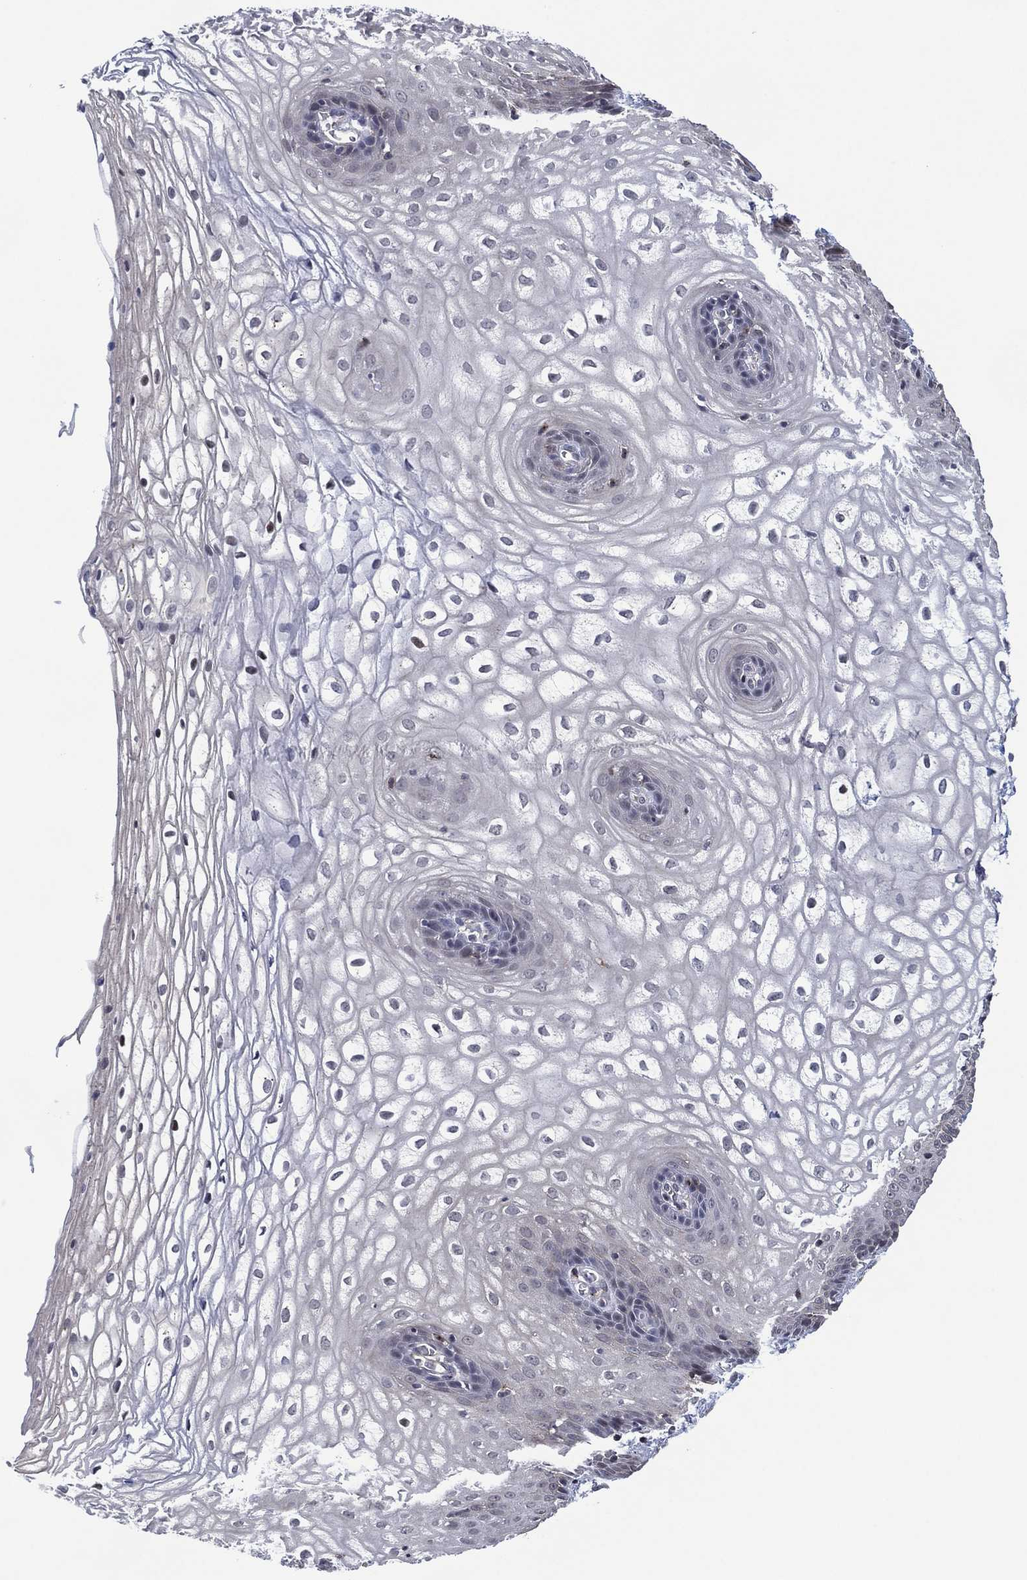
{"staining": {"intensity": "weak", "quantity": "<25%", "location": "cytoplasmic/membranous"}, "tissue": "vagina", "cell_type": "Squamous epithelial cells", "image_type": "normal", "snomed": [{"axis": "morphology", "description": "Normal tissue, NOS"}, {"axis": "topography", "description": "Vagina"}], "caption": "Histopathology image shows no protein positivity in squamous epithelial cells of benign vagina.", "gene": "DPP4", "patient": {"sex": "female", "age": 34}}